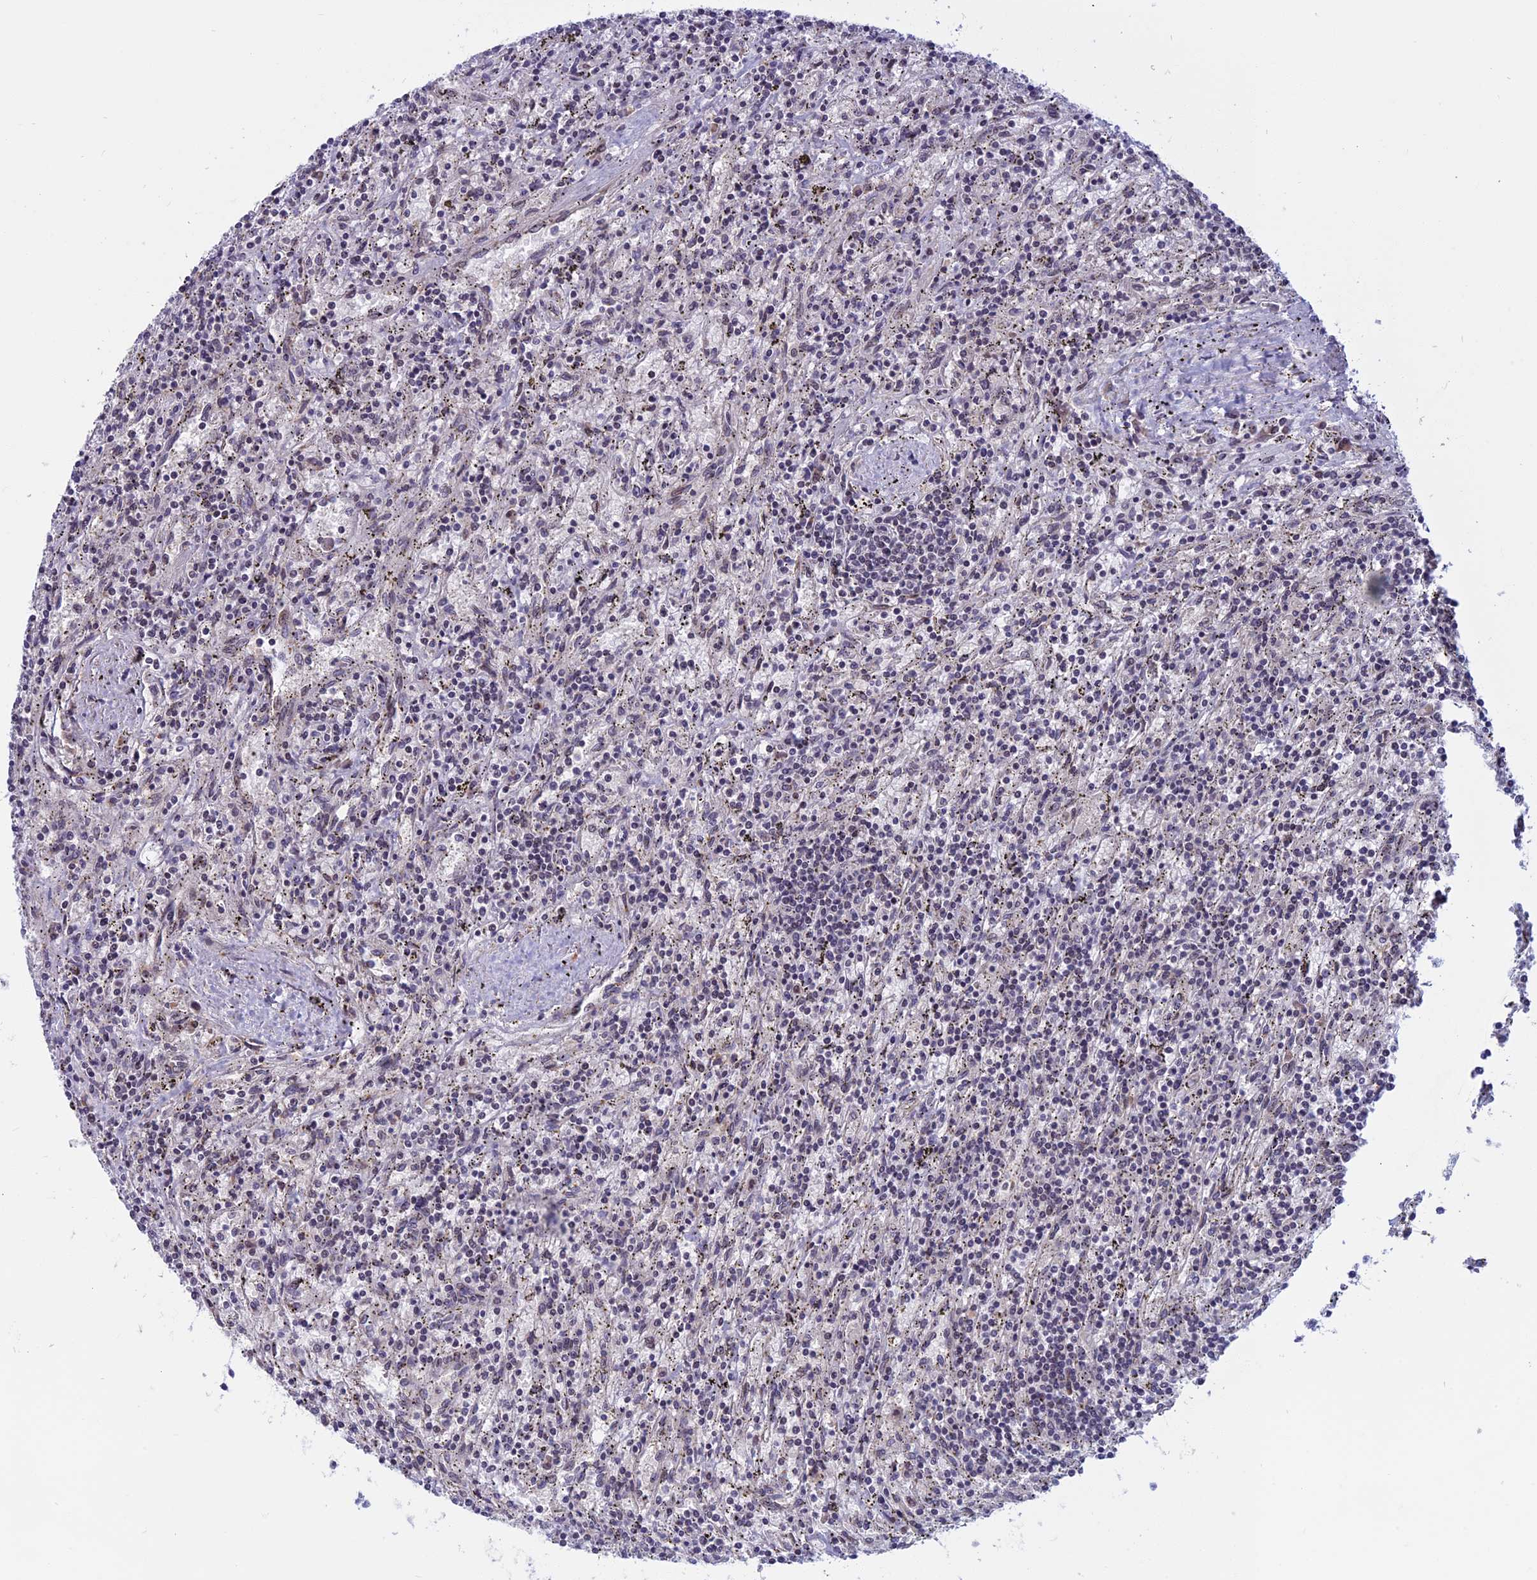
{"staining": {"intensity": "negative", "quantity": "none", "location": "none"}, "tissue": "lymphoma", "cell_type": "Tumor cells", "image_type": "cancer", "snomed": [{"axis": "morphology", "description": "Malignant lymphoma, non-Hodgkin's type, Low grade"}, {"axis": "topography", "description": "Spleen"}], "caption": "Protein analysis of malignant lymphoma, non-Hodgkin's type (low-grade) demonstrates no significant expression in tumor cells.", "gene": "CCDC113", "patient": {"sex": "male", "age": 76}}